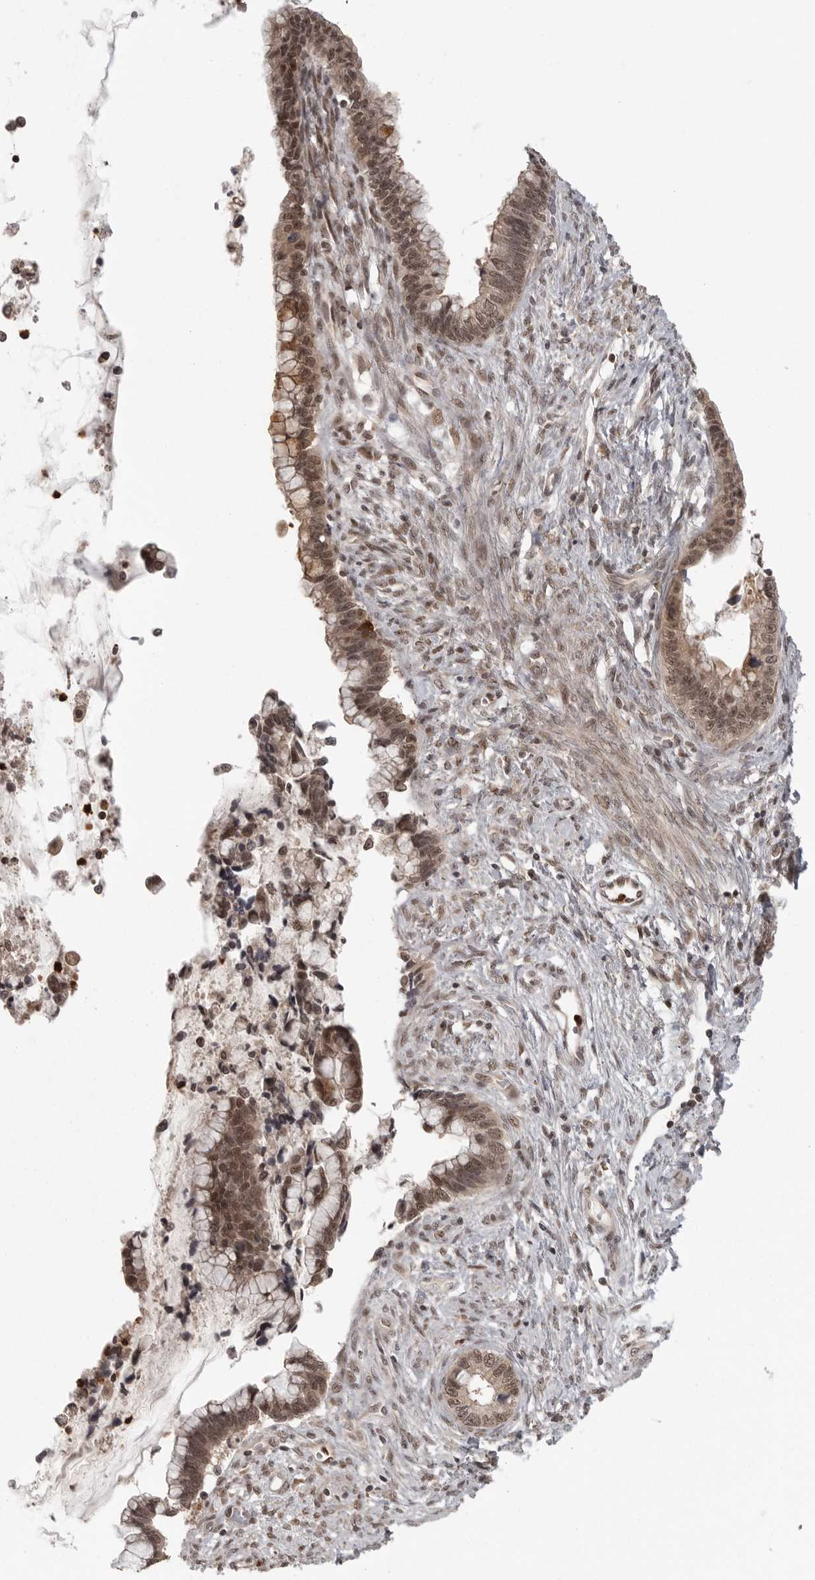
{"staining": {"intensity": "moderate", "quantity": ">75%", "location": "cytoplasmic/membranous,nuclear"}, "tissue": "cervical cancer", "cell_type": "Tumor cells", "image_type": "cancer", "snomed": [{"axis": "morphology", "description": "Adenocarcinoma, NOS"}, {"axis": "topography", "description": "Cervix"}], "caption": "A brown stain shows moderate cytoplasmic/membranous and nuclear expression of a protein in cervical cancer tumor cells. The protein is stained brown, and the nuclei are stained in blue (DAB IHC with brightfield microscopy, high magnification).", "gene": "PEG3", "patient": {"sex": "female", "age": 44}}